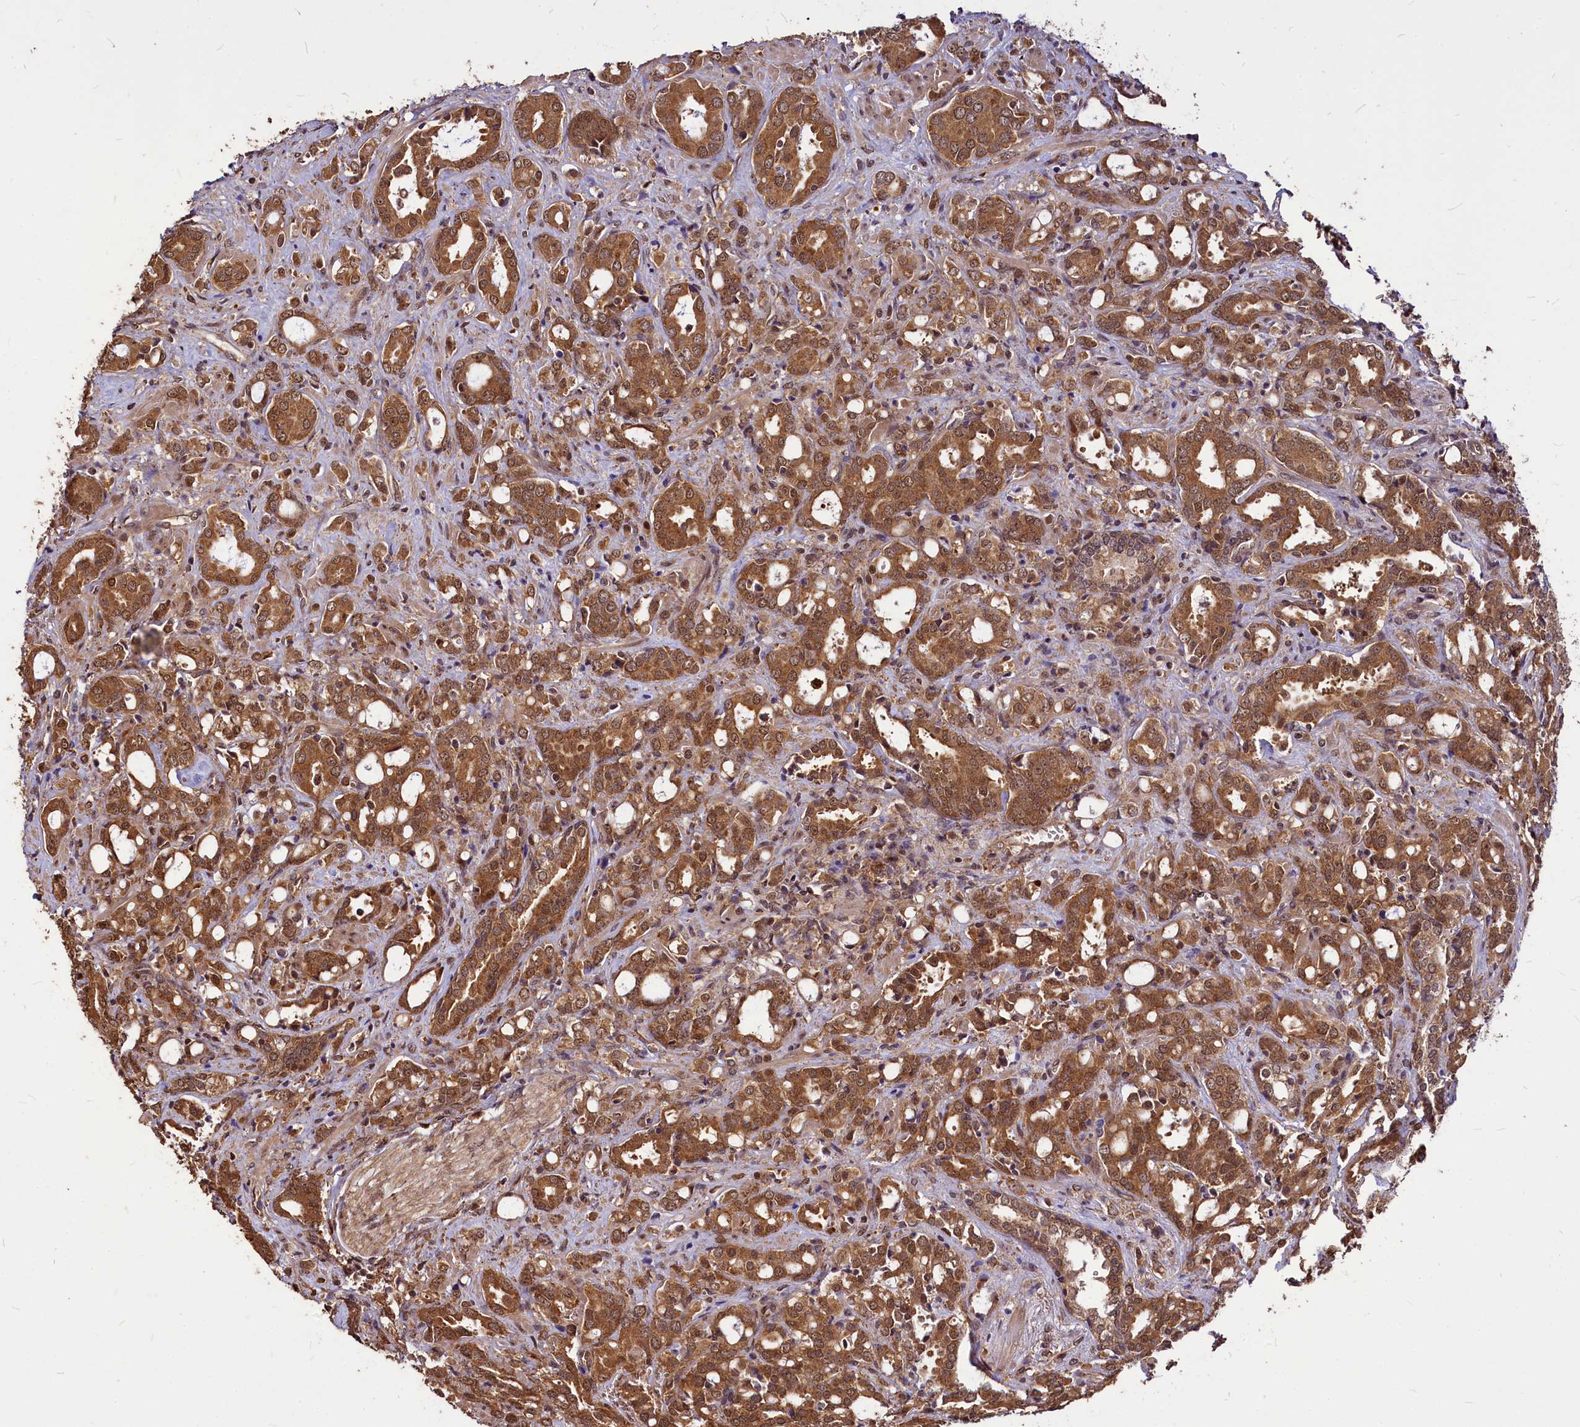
{"staining": {"intensity": "moderate", "quantity": ">75%", "location": "cytoplasmic/membranous,nuclear"}, "tissue": "prostate cancer", "cell_type": "Tumor cells", "image_type": "cancer", "snomed": [{"axis": "morphology", "description": "Adenocarcinoma, High grade"}, {"axis": "topography", "description": "Prostate"}], "caption": "Protein analysis of prostate cancer tissue displays moderate cytoplasmic/membranous and nuclear expression in about >75% of tumor cells. The staining was performed using DAB to visualize the protein expression in brown, while the nuclei were stained in blue with hematoxylin (Magnification: 20x).", "gene": "VPS51", "patient": {"sex": "male", "age": 72}}